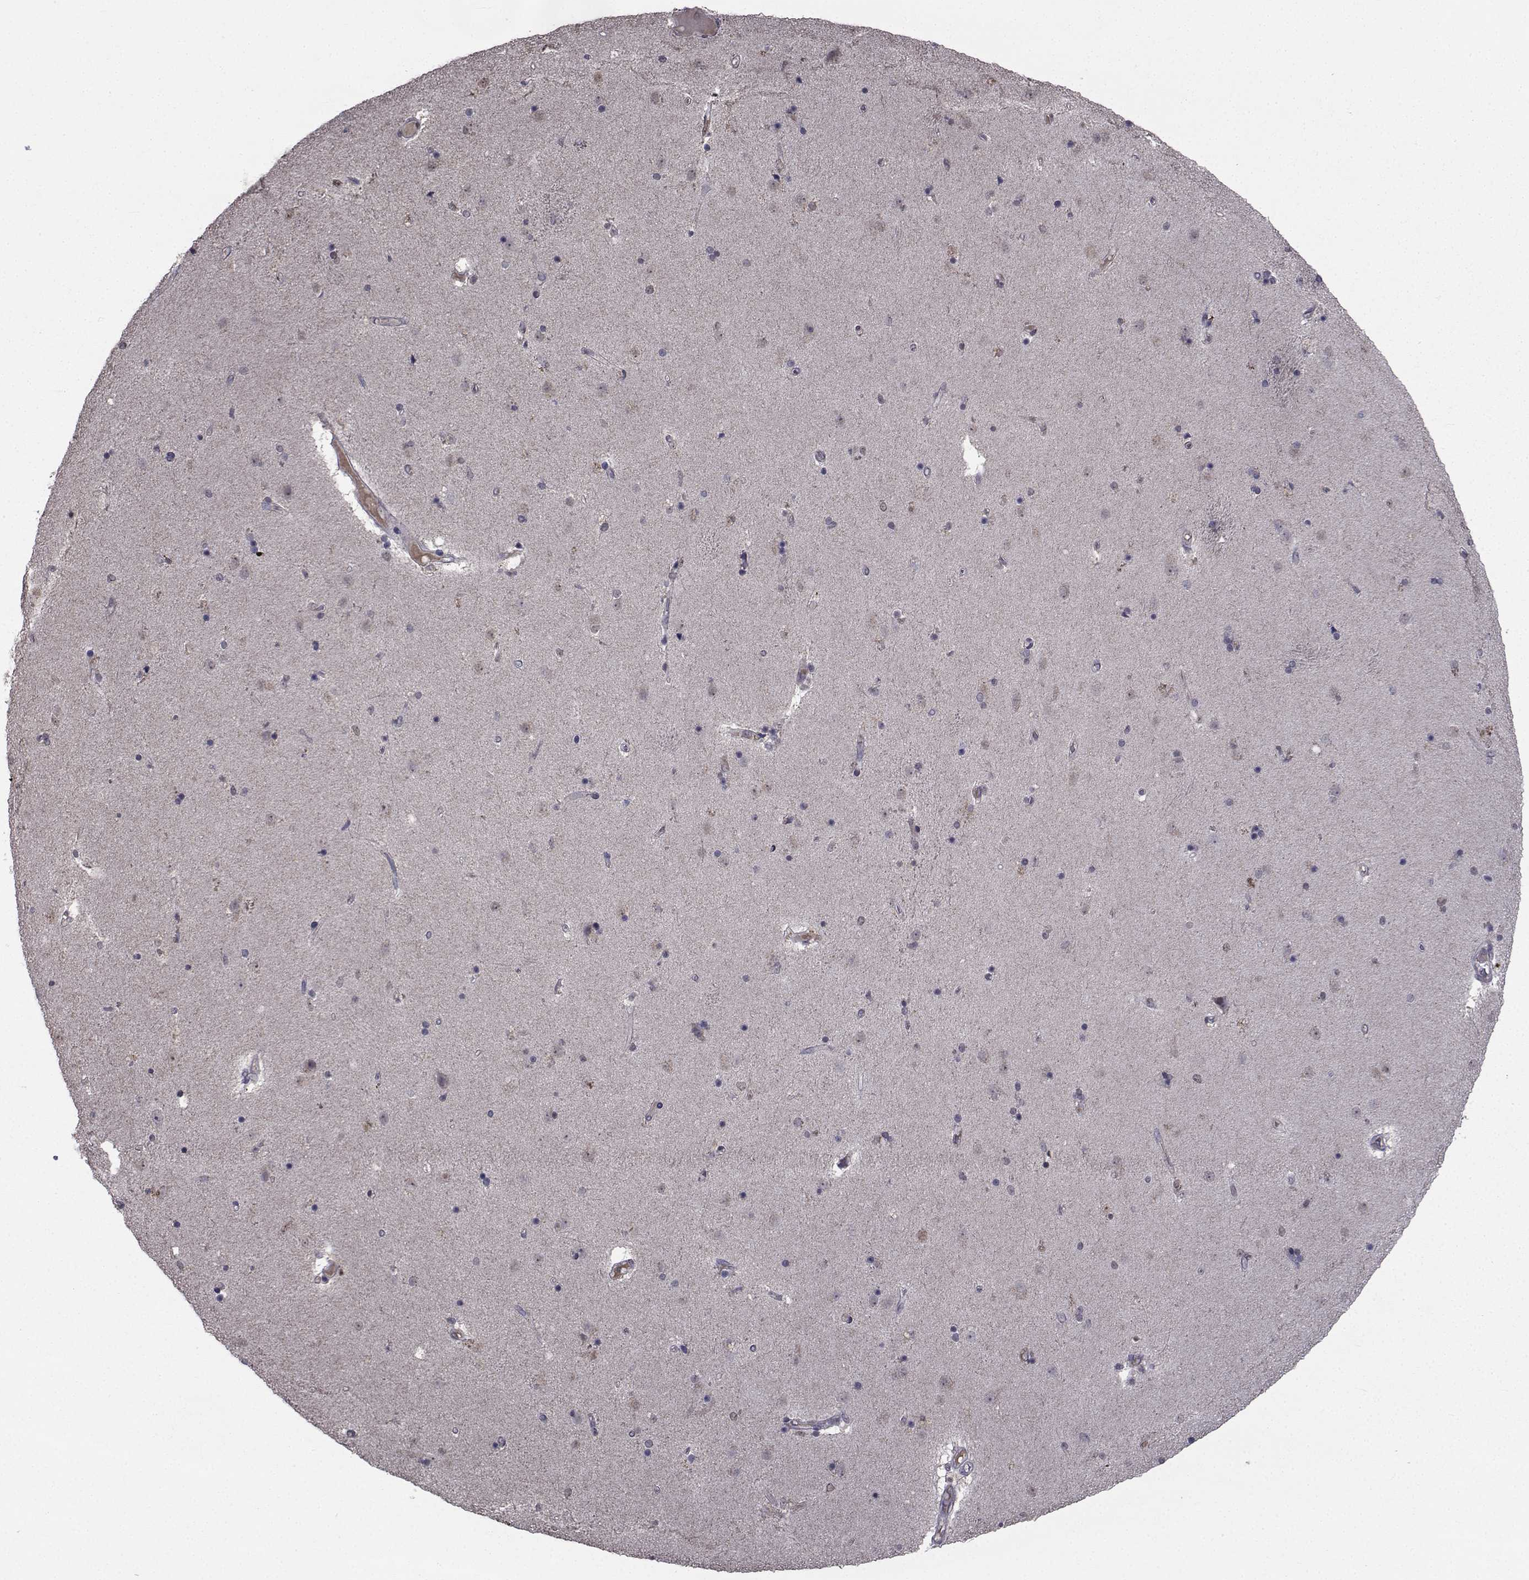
{"staining": {"intensity": "negative", "quantity": "none", "location": "none"}, "tissue": "caudate", "cell_type": "Glial cells", "image_type": "normal", "snomed": [{"axis": "morphology", "description": "Normal tissue, NOS"}, {"axis": "topography", "description": "Lateral ventricle wall"}], "caption": "A high-resolution histopathology image shows immunohistochemistry staining of benign caudate, which reveals no significant positivity in glial cells.", "gene": "CYP2S1", "patient": {"sex": "female", "age": 71}}